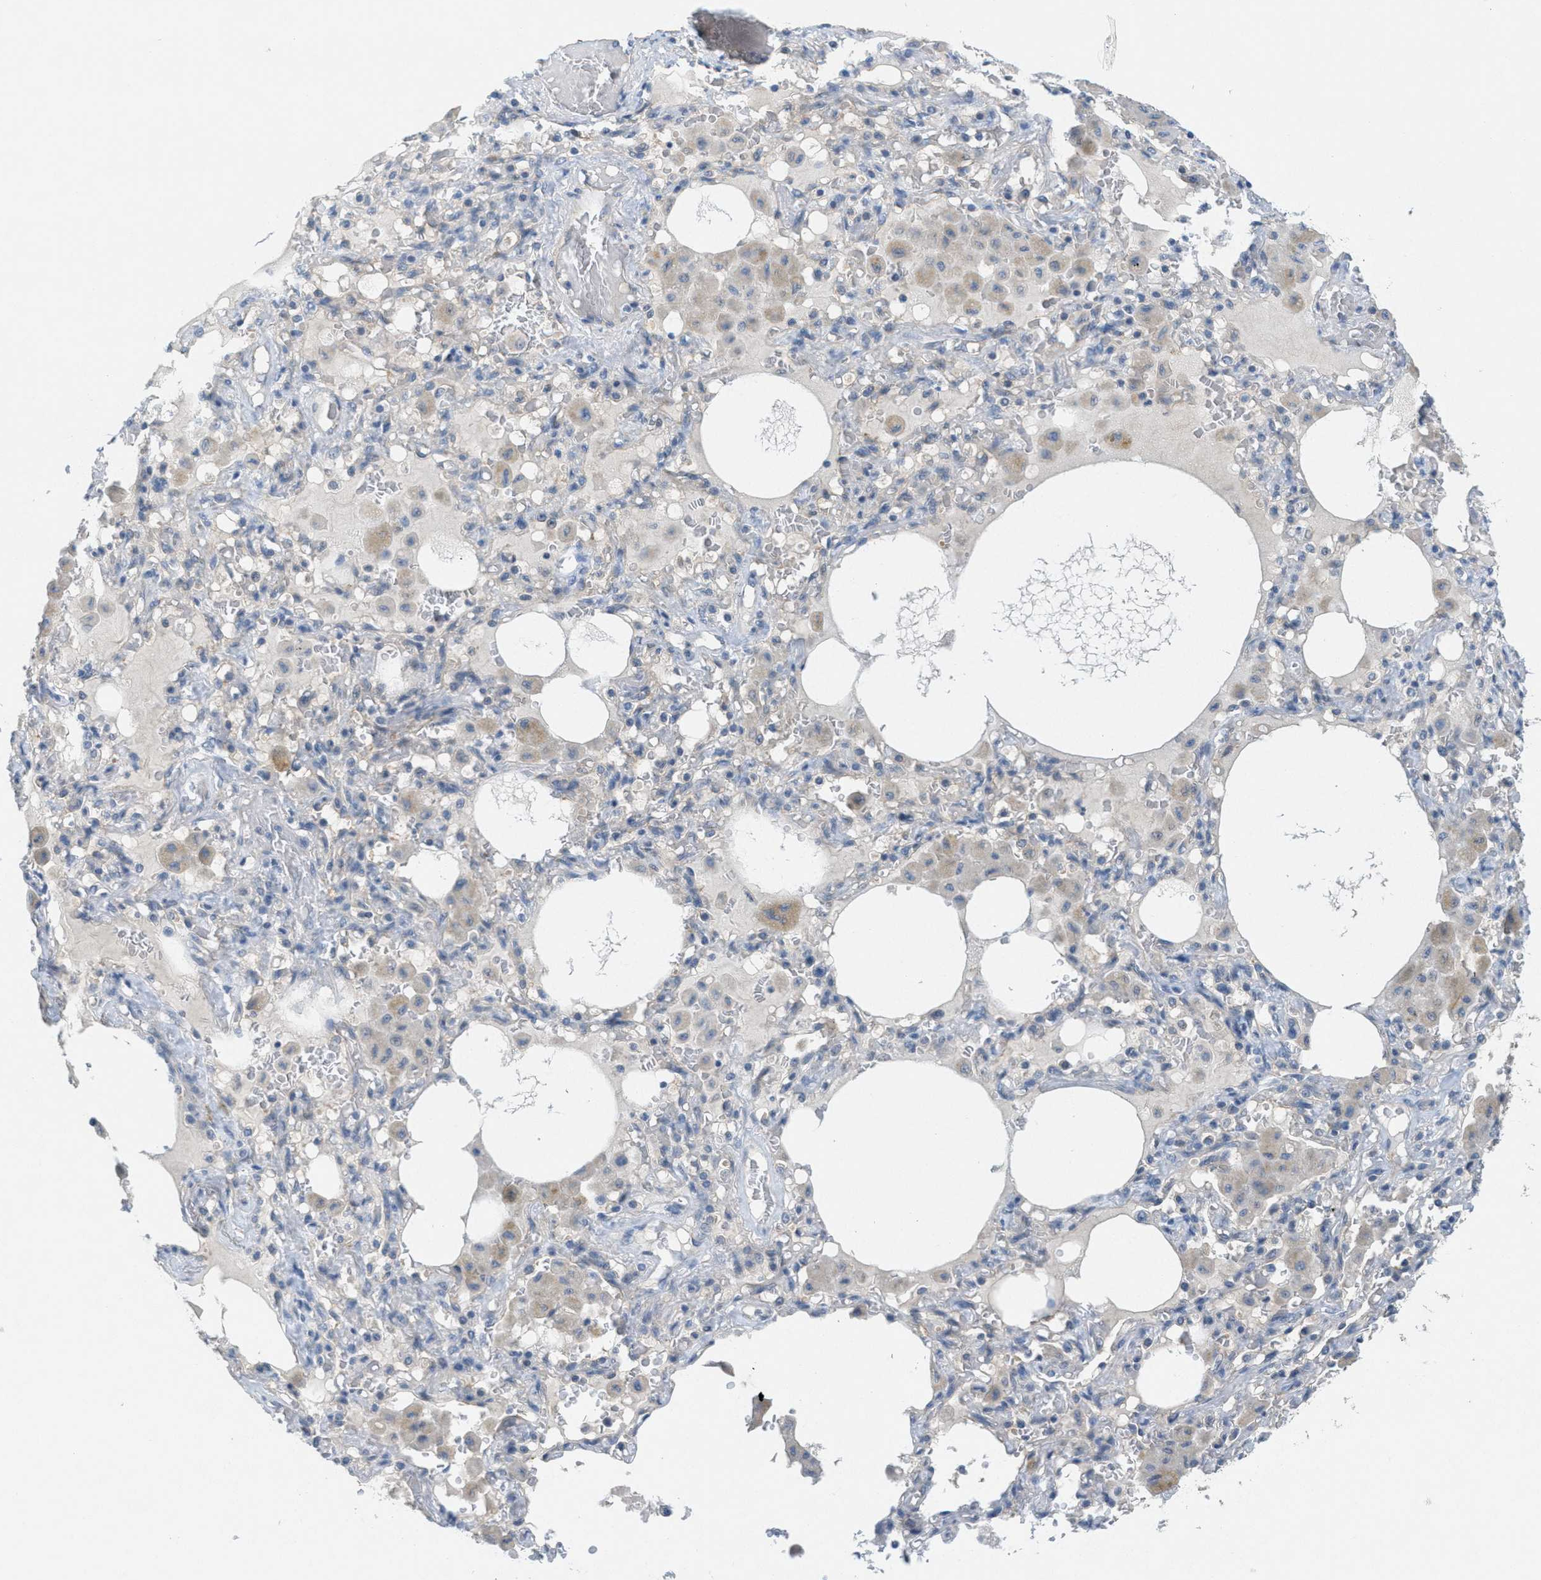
{"staining": {"intensity": "negative", "quantity": "none", "location": "none"}, "tissue": "lung cancer", "cell_type": "Tumor cells", "image_type": "cancer", "snomed": [{"axis": "morphology", "description": "Squamous cell carcinoma, NOS"}, {"axis": "topography", "description": "Lung"}], "caption": "A high-resolution histopathology image shows IHC staining of lung cancer (squamous cell carcinoma), which reveals no significant staining in tumor cells.", "gene": "ZFYVE9", "patient": {"sex": "female", "age": 47}}